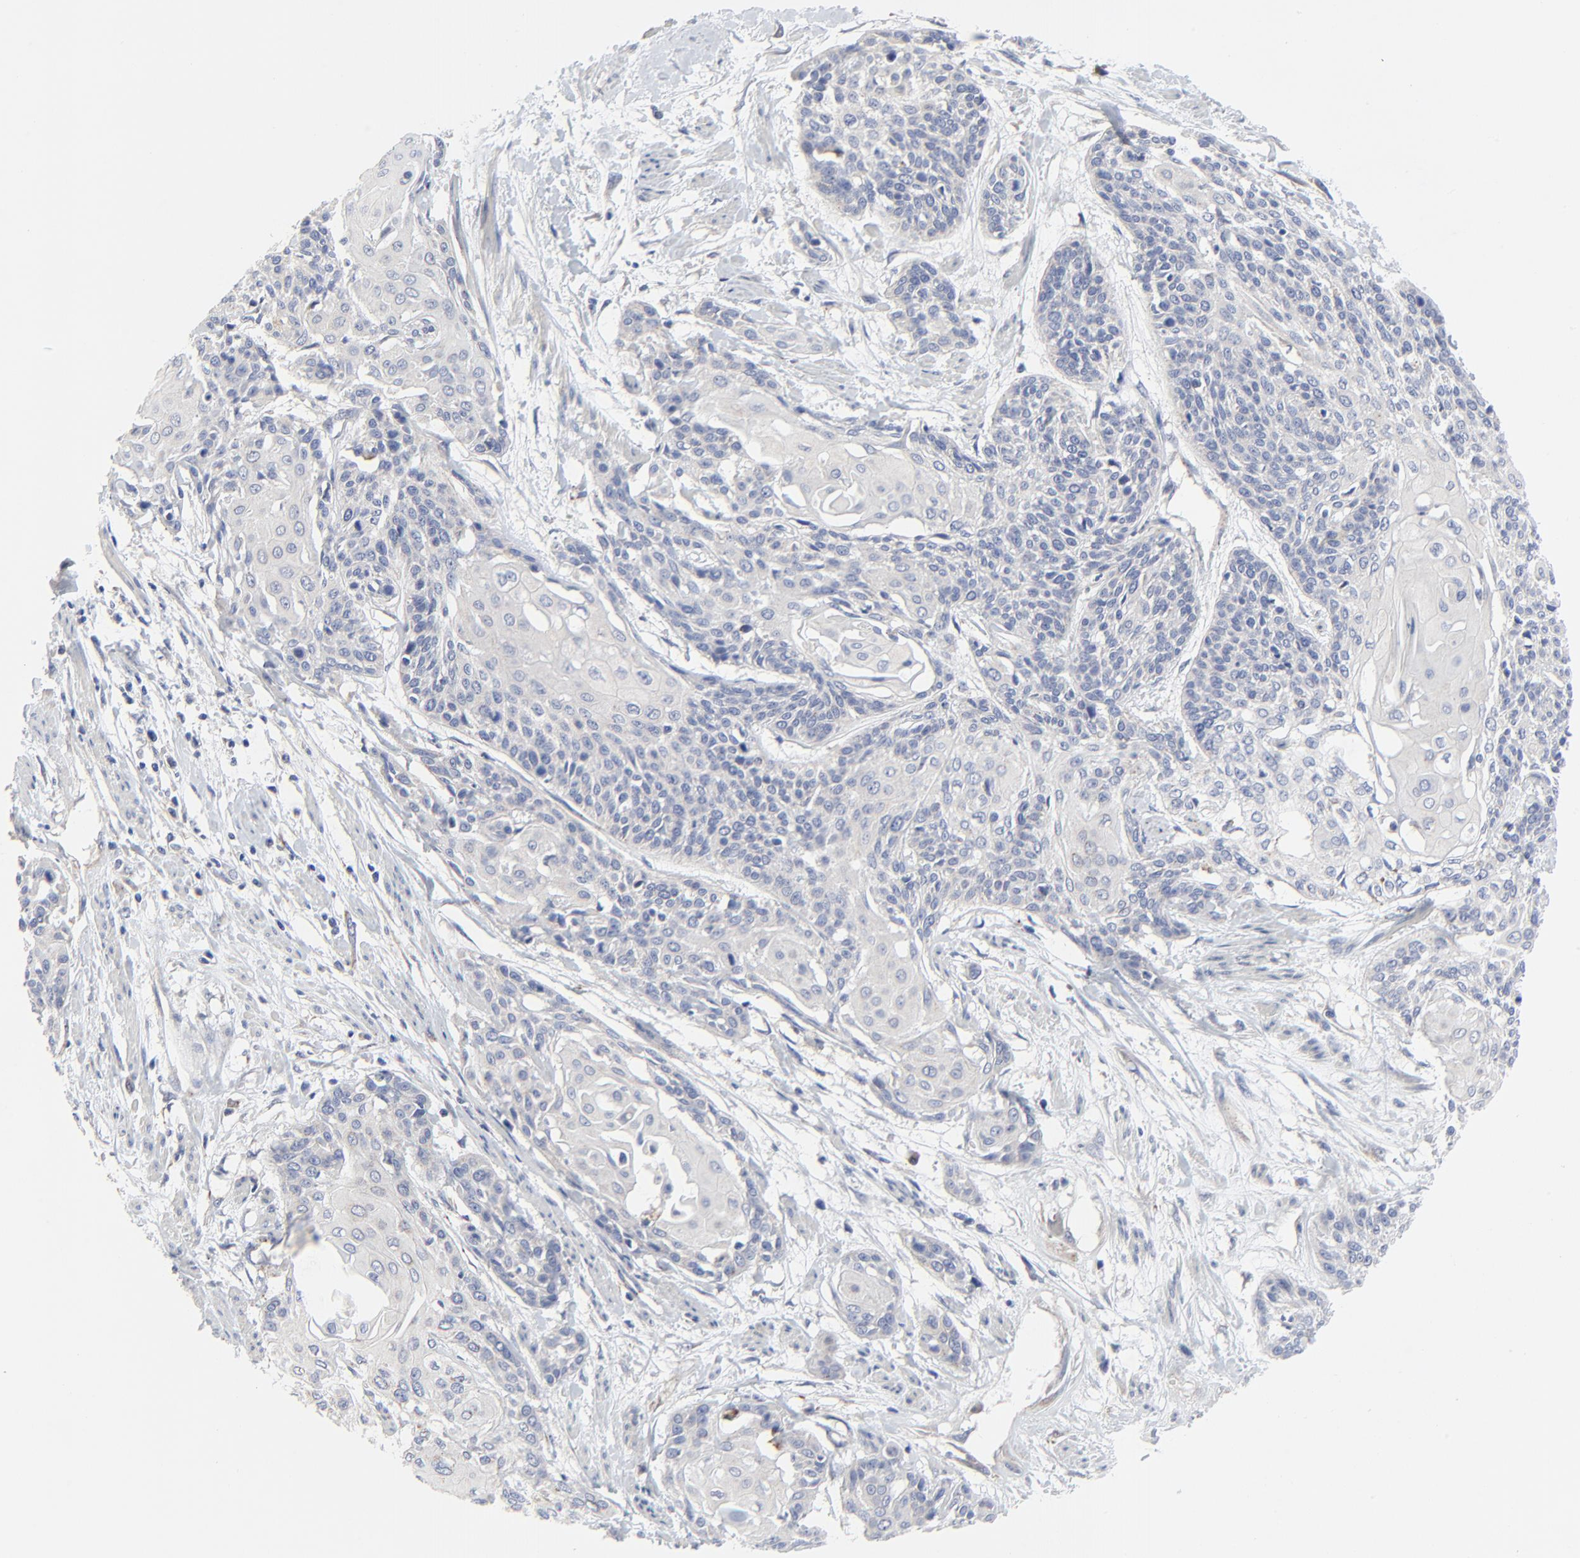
{"staining": {"intensity": "negative", "quantity": "none", "location": "none"}, "tissue": "cervical cancer", "cell_type": "Tumor cells", "image_type": "cancer", "snomed": [{"axis": "morphology", "description": "Squamous cell carcinoma, NOS"}, {"axis": "topography", "description": "Cervix"}], "caption": "This histopathology image is of cervical cancer stained with immunohistochemistry (IHC) to label a protein in brown with the nuclei are counter-stained blue. There is no expression in tumor cells.", "gene": "DHRSX", "patient": {"sex": "female", "age": 57}}